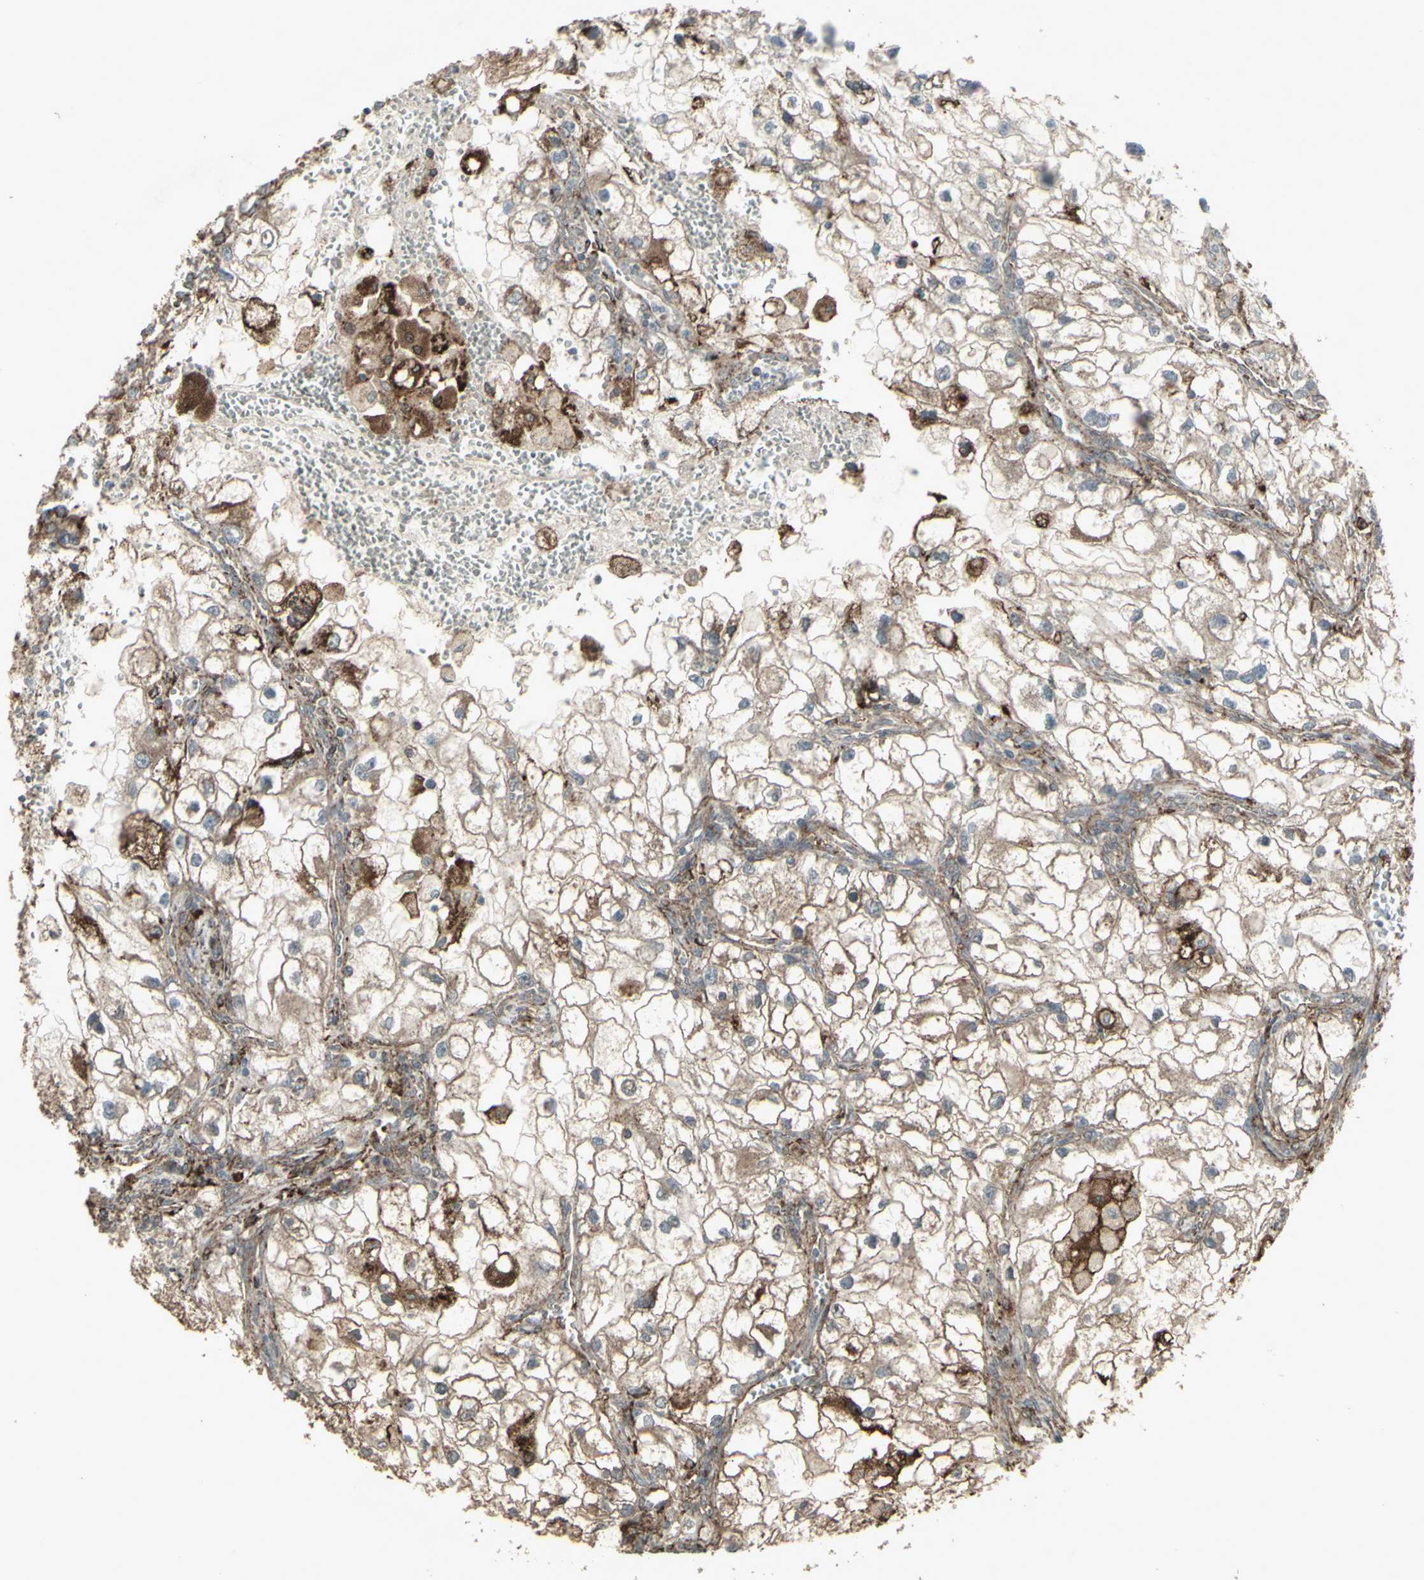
{"staining": {"intensity": "moderate", "quantity": "<25%", "location": "cytoplasmic/membranous"}, "tissue": "renal cancer", "cell_type": "Tumor cells", "image_type": "cancer", "snomed": [{"axis": "morphology", "description": "Adenocarcinoma, NOS"}, {"axis": "topography", "description": "Kidney"}], "caption": "Adenocarcinoma (renal) was stained to show a protein in brown. There is low levels of moderate cytoplasmic/membranous expression in about <25% of tumor cells.", "gene": "SMO", "patient": {"sex": "female", "age": 70}}